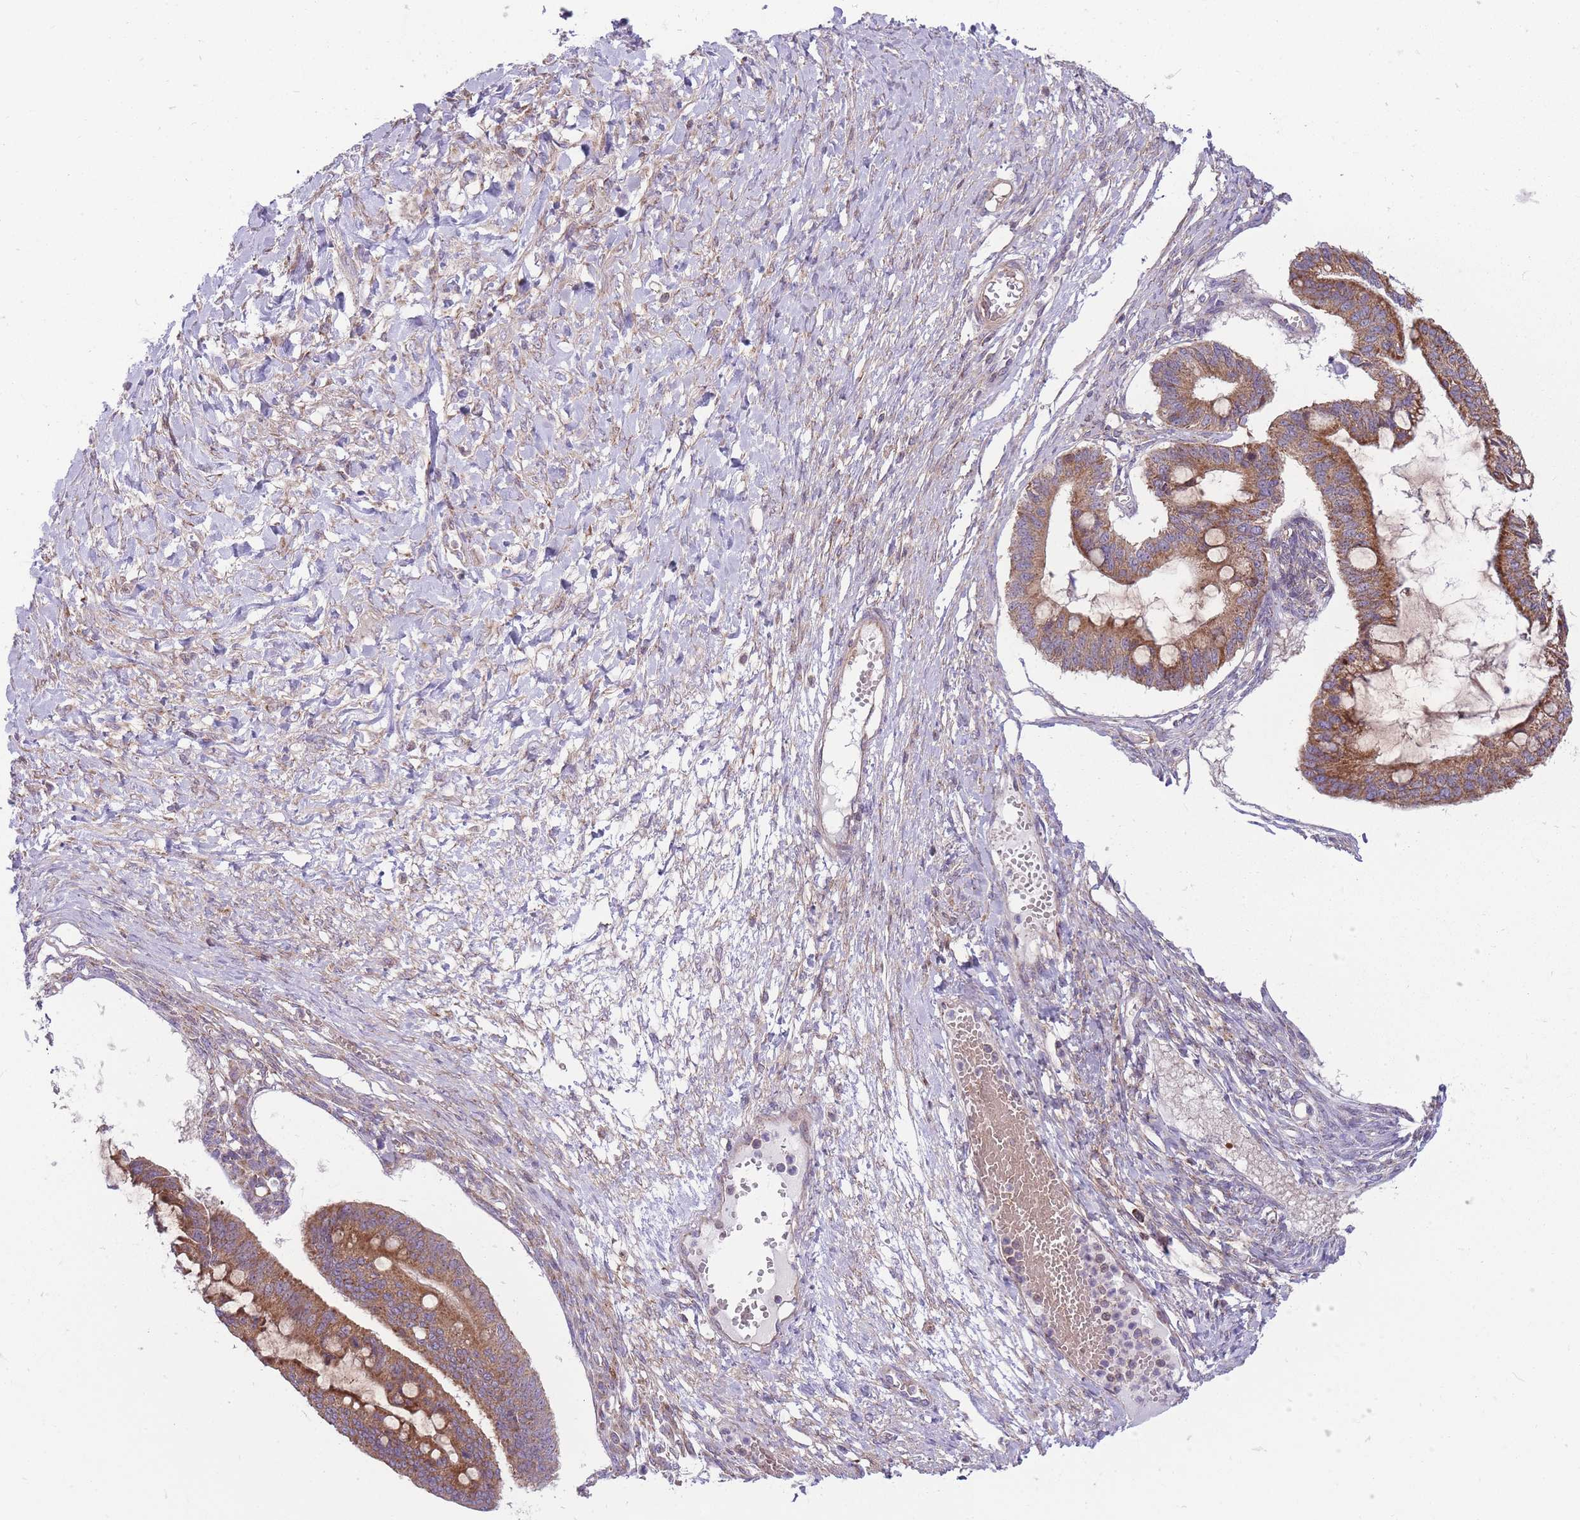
{"staining": {"intensity": "strong", "quantity": ">75%", "location": "cytoplasmic/membranous"}, "tissue": "ovarian cancer", "cell_type": "Tumor cells", "image_type": "cancer", "snomed": [{"axis": "morphology", "description": "Cystadenocarcinoma, mucinous, NOS"}, {"axis": "topography", "description": "Ovary"}], "caption": "A high-resolution photomicrograph shows IHC staining of ovarian mucinous cystadenocarcinoma, which shows strong cytoplasmic/membranous staining in approximately >75% of tumor cells.", "gene": "ANKRD10", "patient": {"sex": "female", "age": 73}}